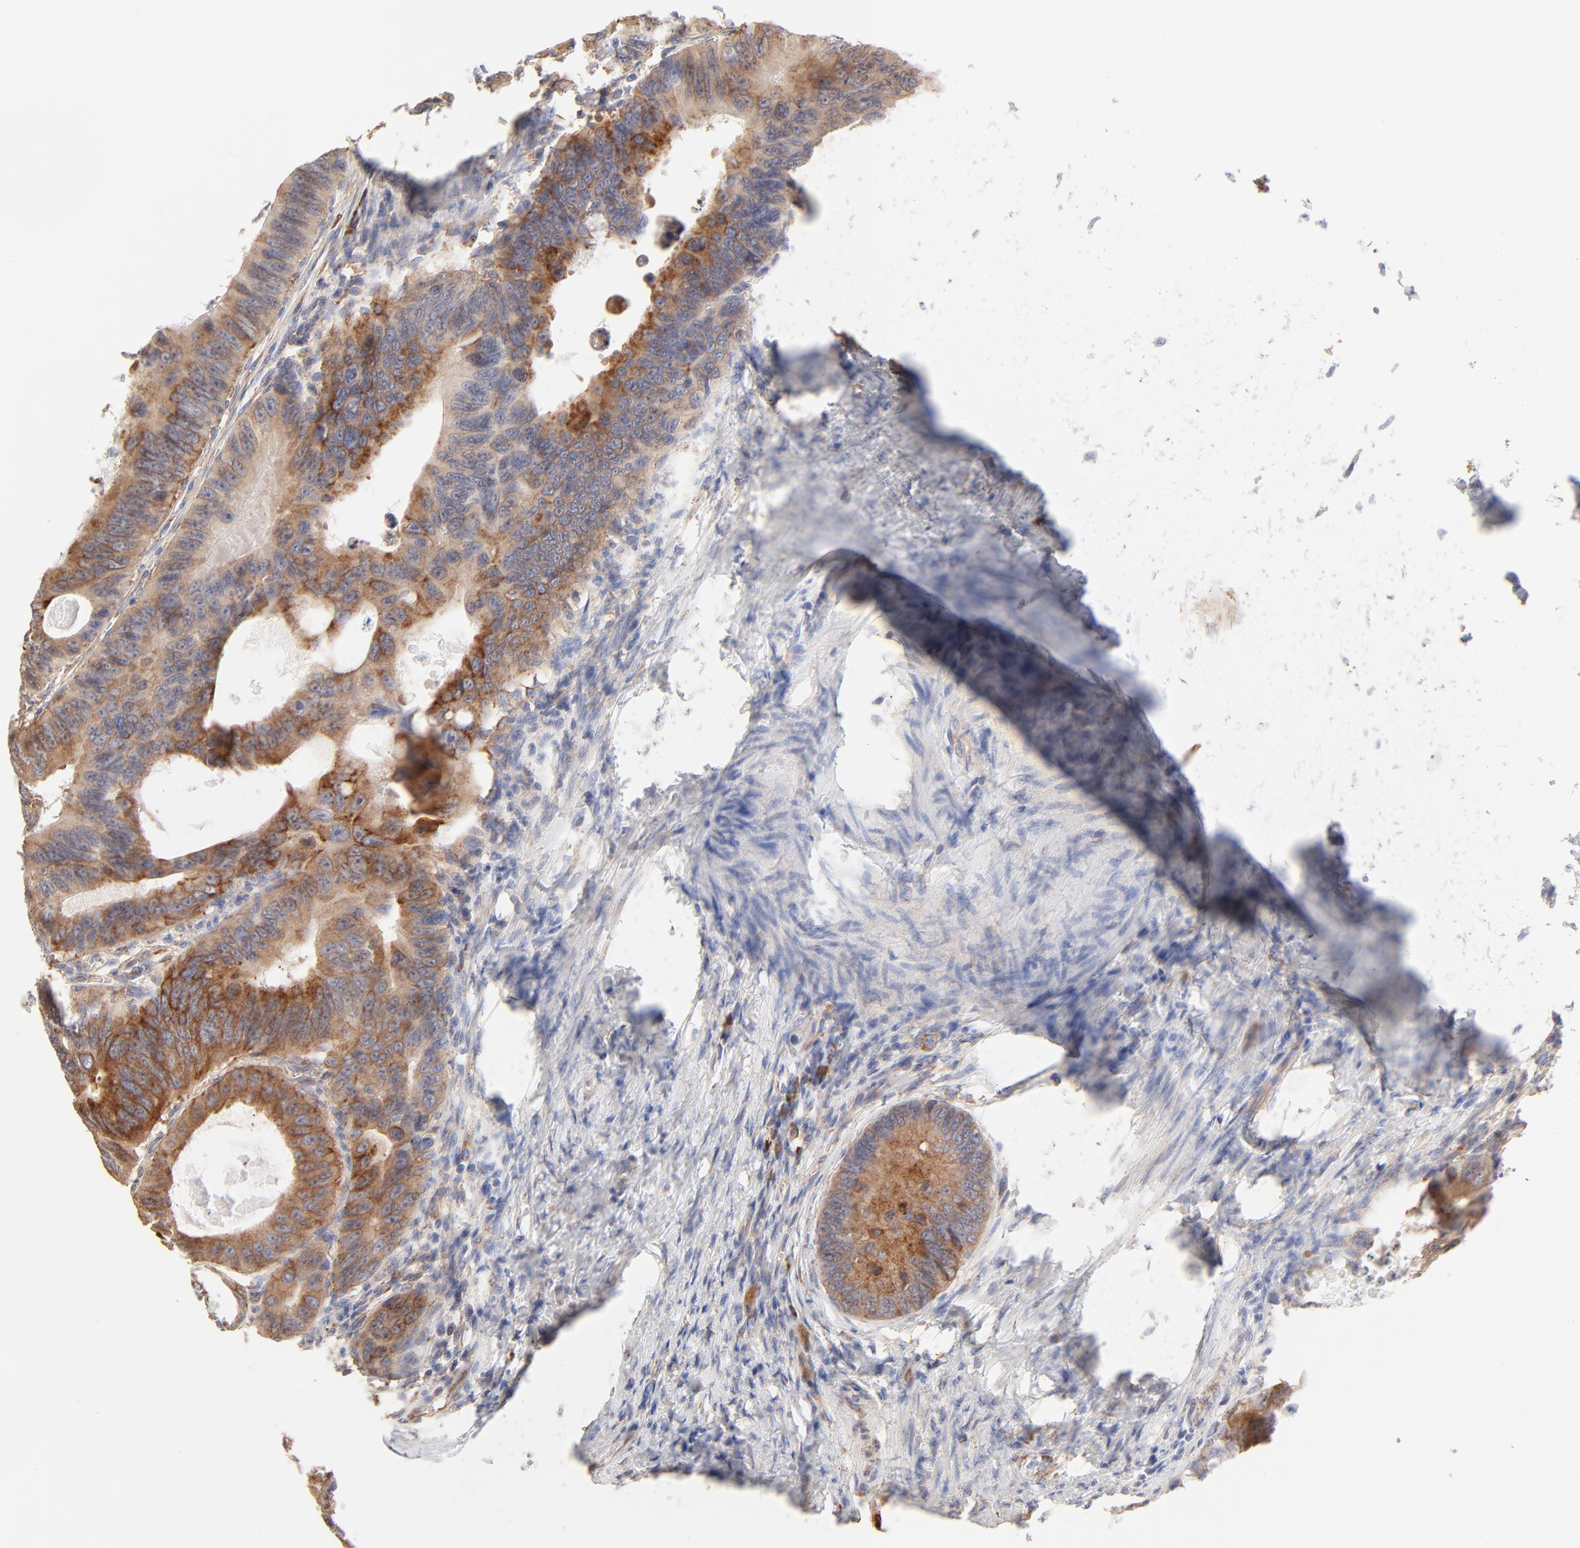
{"staining": {"intensity": "strong", "quantity": ">75%", "location": "cytoplasmic/membranous"}, "tissue": "colorectal cancer", "cell_type": "Tumor cells", "image_type": "cancer", "snomed": [{"axis": "morphology", "description": "Adenocarcinoma, NOS"}, {"axis": "topography", "description": "Colon"}], "caption": "This micrograph demonstrates IHC staining of human adenocarcinoma (colorectal), with high strong cytoplasmic/membranous positivity in approximately >75% of tumor cells.", "gene": "RPS21", "patient": {"sex": "female", "age": 55}}